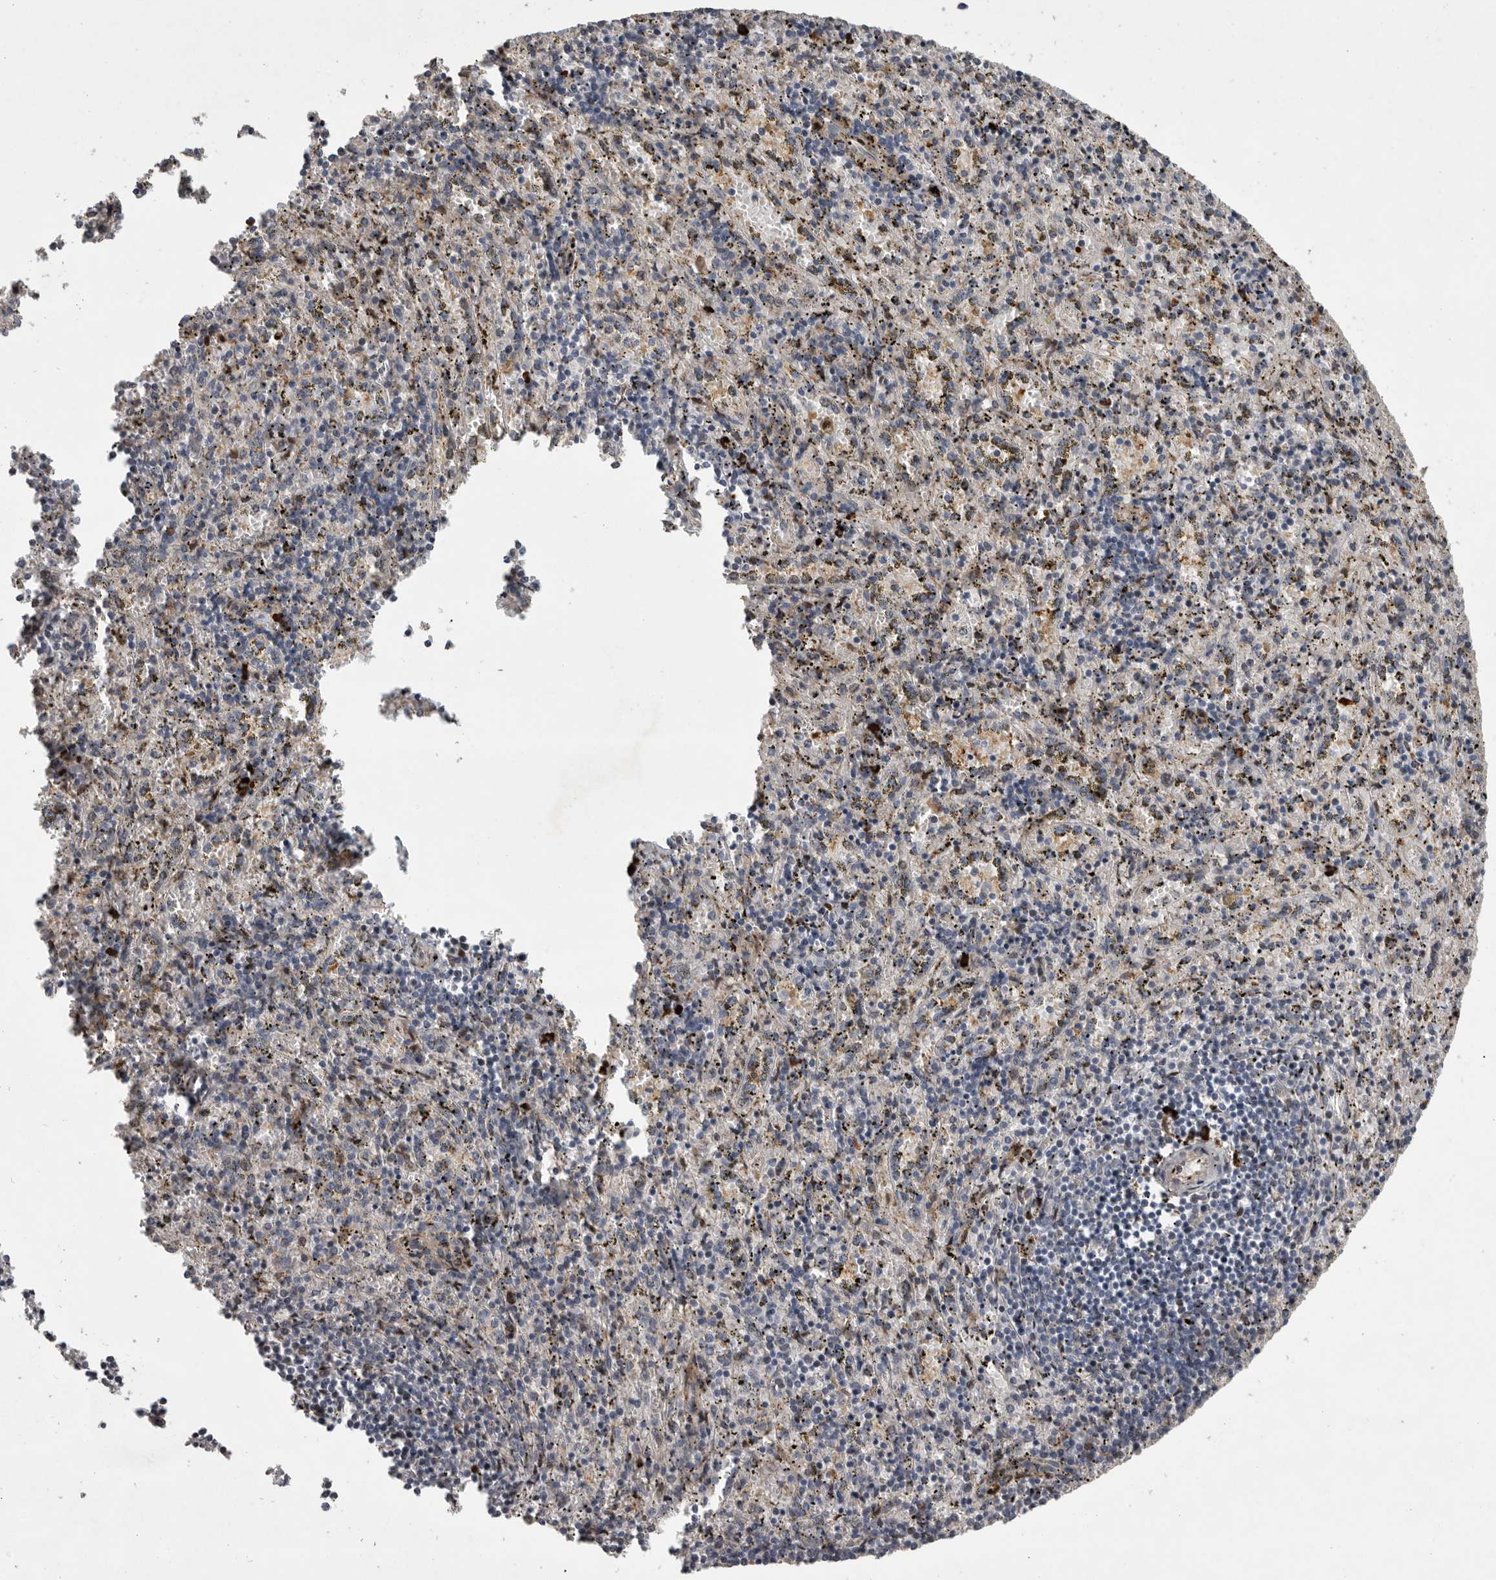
{"staining": {"intensity": "weak", "quantity": "<25%", "location": "cytoplasmic/membranous"}, "tissue": "spleen", "cell_type": "Cells in red pulp", "image_type": "normal", "snomed": [{"axis": "morphology", "description": "Normal tissue, NOS"}, {"axis": "topography", "description": "Spleen"}], "caption": "Photomicrograph shows no protein positivity in cells in red pulp of unremarkable spleen. Brightfield microscopy of immunohistochemistry stained with DAB (brown) and hematoxylin (blue), captured at high magnification.", "gene": "MPDZ", "patient": {"sex": "male", "age": 11}}